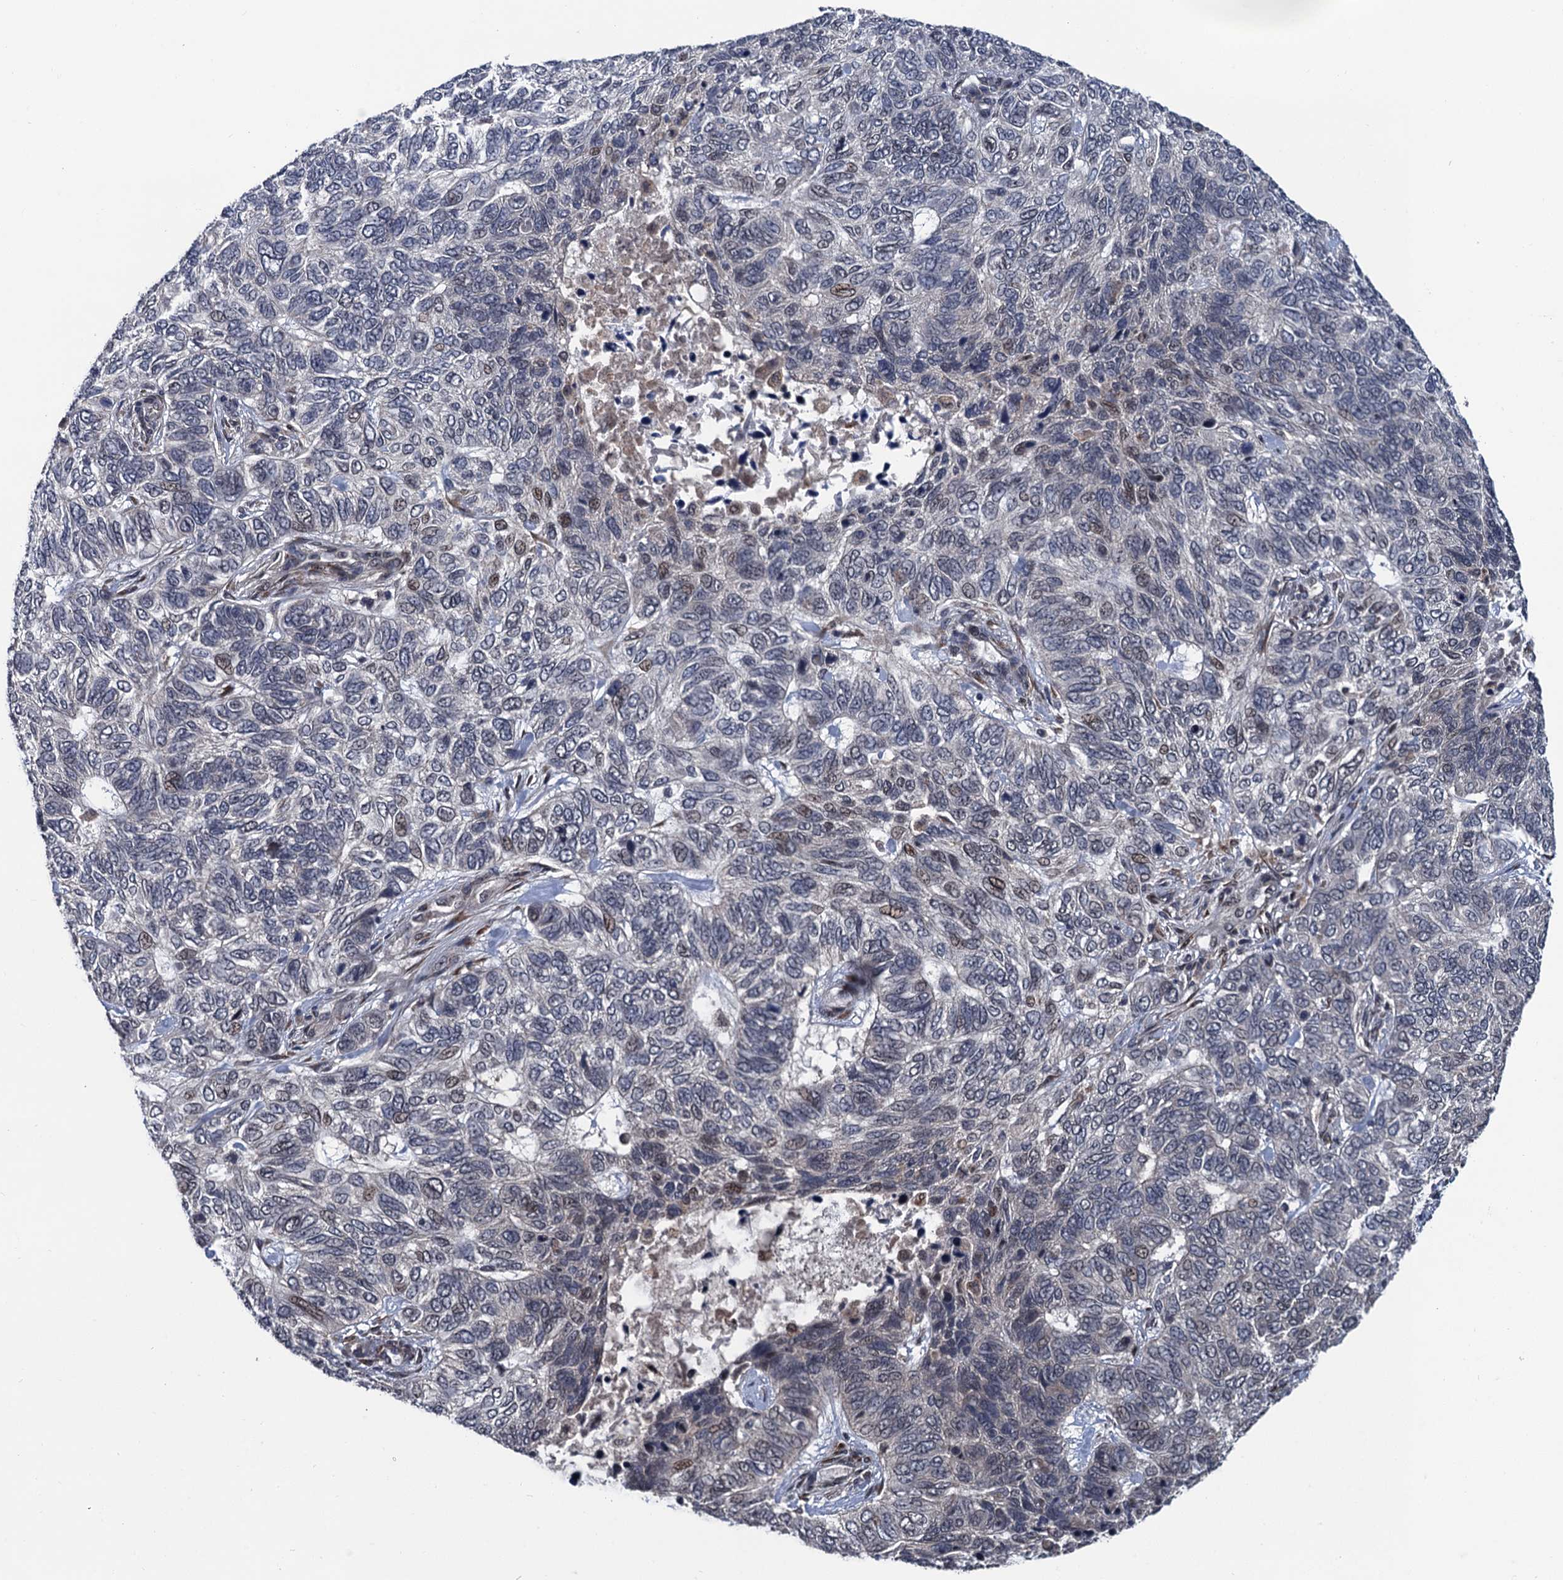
{"staining": {"intensity": "moderate", "quantity": "<25%", "location": "nuclear"}, "tissue": "skin cancer", "cell_type": "Tumor cells", "image_type": "cancer", "snomed": [{"axis": "morphology", "description": "Basal cell carcinoma"}, {"axis": "topography", "description": "Skin"}], "caption": "IHC (DAB (3,3'-diaminobenzidine)) staining of skin cancer exhibits moderate nuclear protein staining in about <25% of tumor cells. IHC stains the protein in brown and the nuclei are stained blue.", "gene": "RASSF4", "patient": {"sex": "female", "age": 65}}